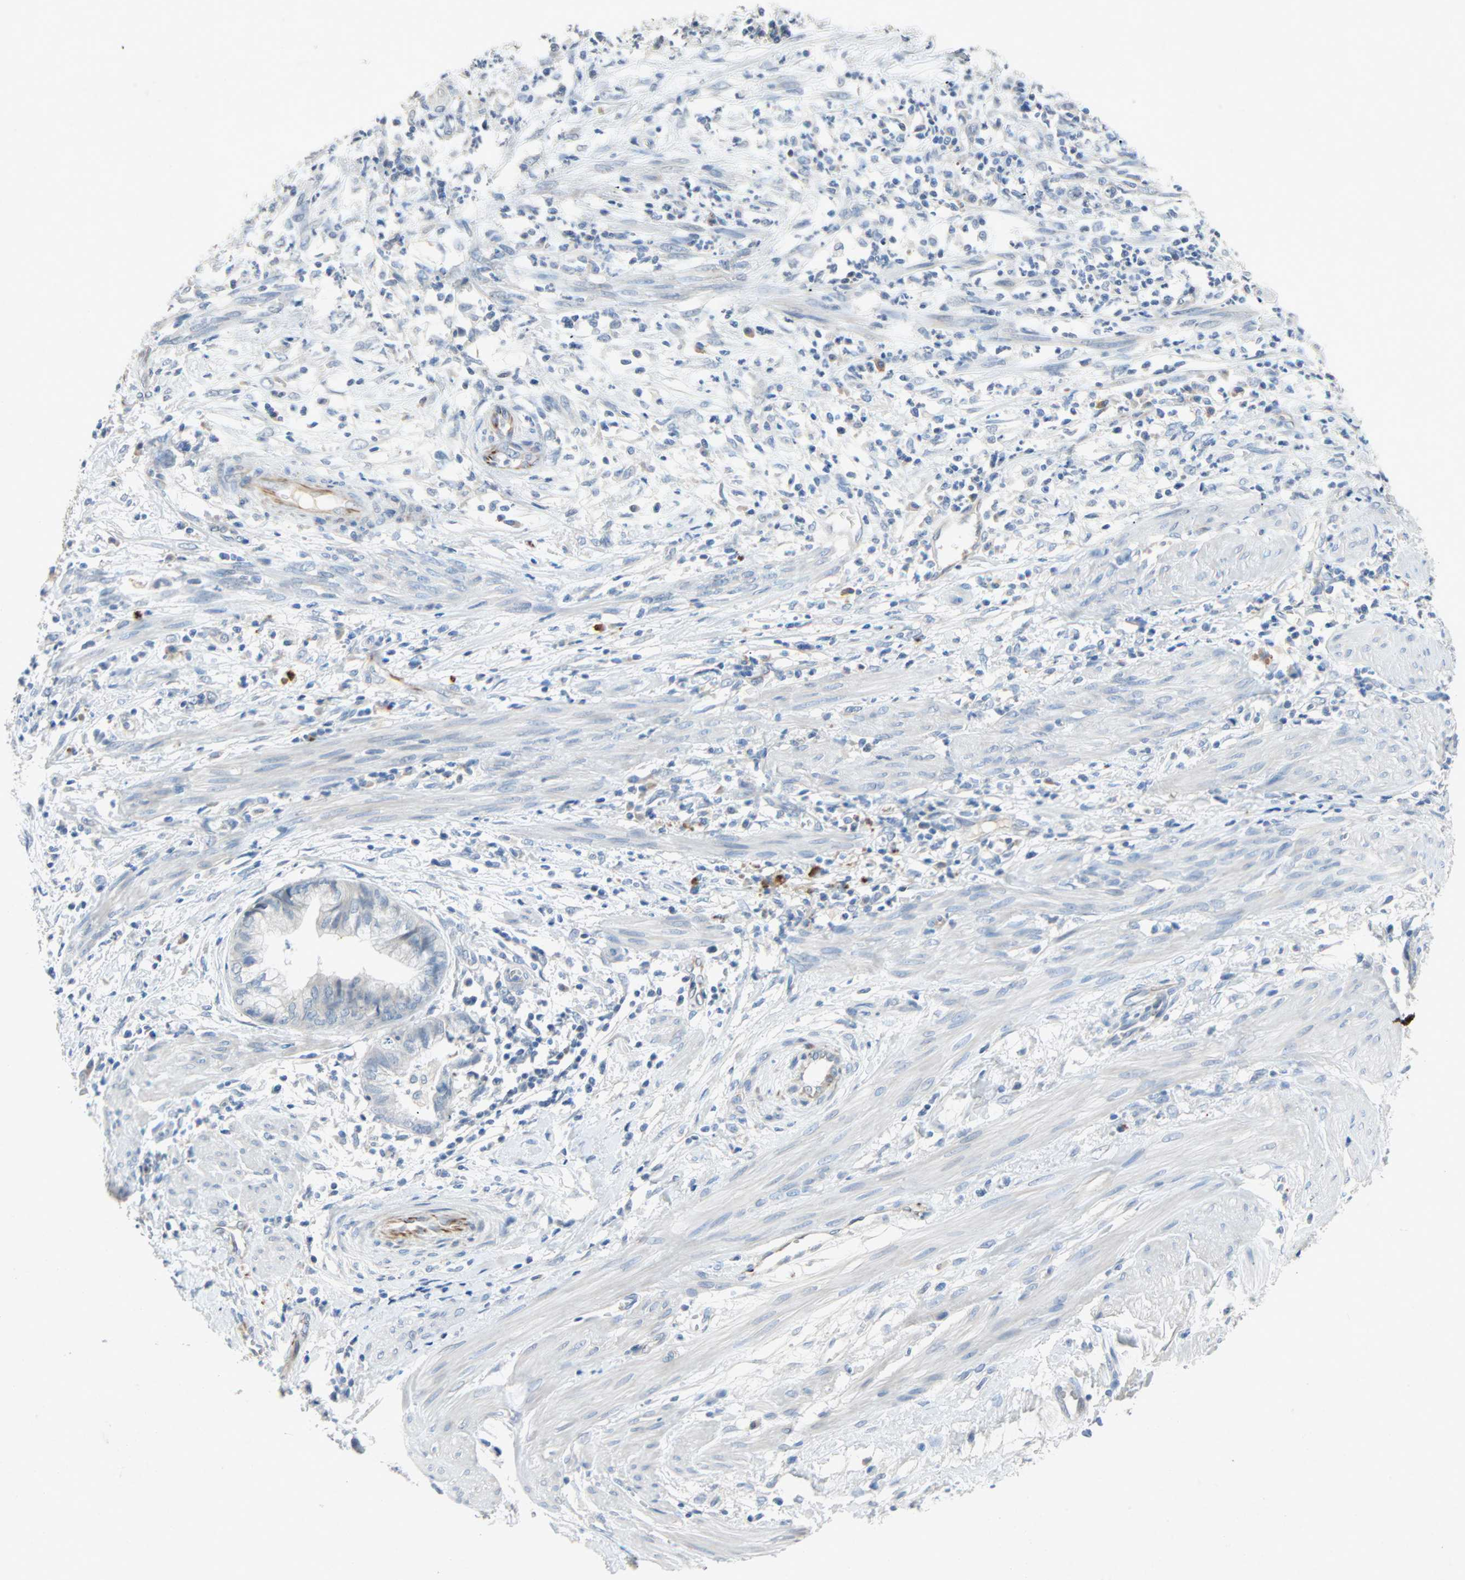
{"staining": {"intensity": "negative", "quantity": "none", "location": "none"}, "tissue": "endometrial cancer", "cell_type": "Tumor cells", "image_type": "cancer", "snomed": [{"axis": "morphology", "description": "Necrosis, NOS"}, {"axis": "morphology", "description": "Adenocarcinoma, NOS"}, {"axis": "topography", "description": "Endometrium"}], "caption": "IHC image of human adenocarcinoma (endometrial) stained for a protein (brown), which displays no expression in tumor cells.", "gene": "PCDHB2", "patient": {"sex": "female", "age": 79}}